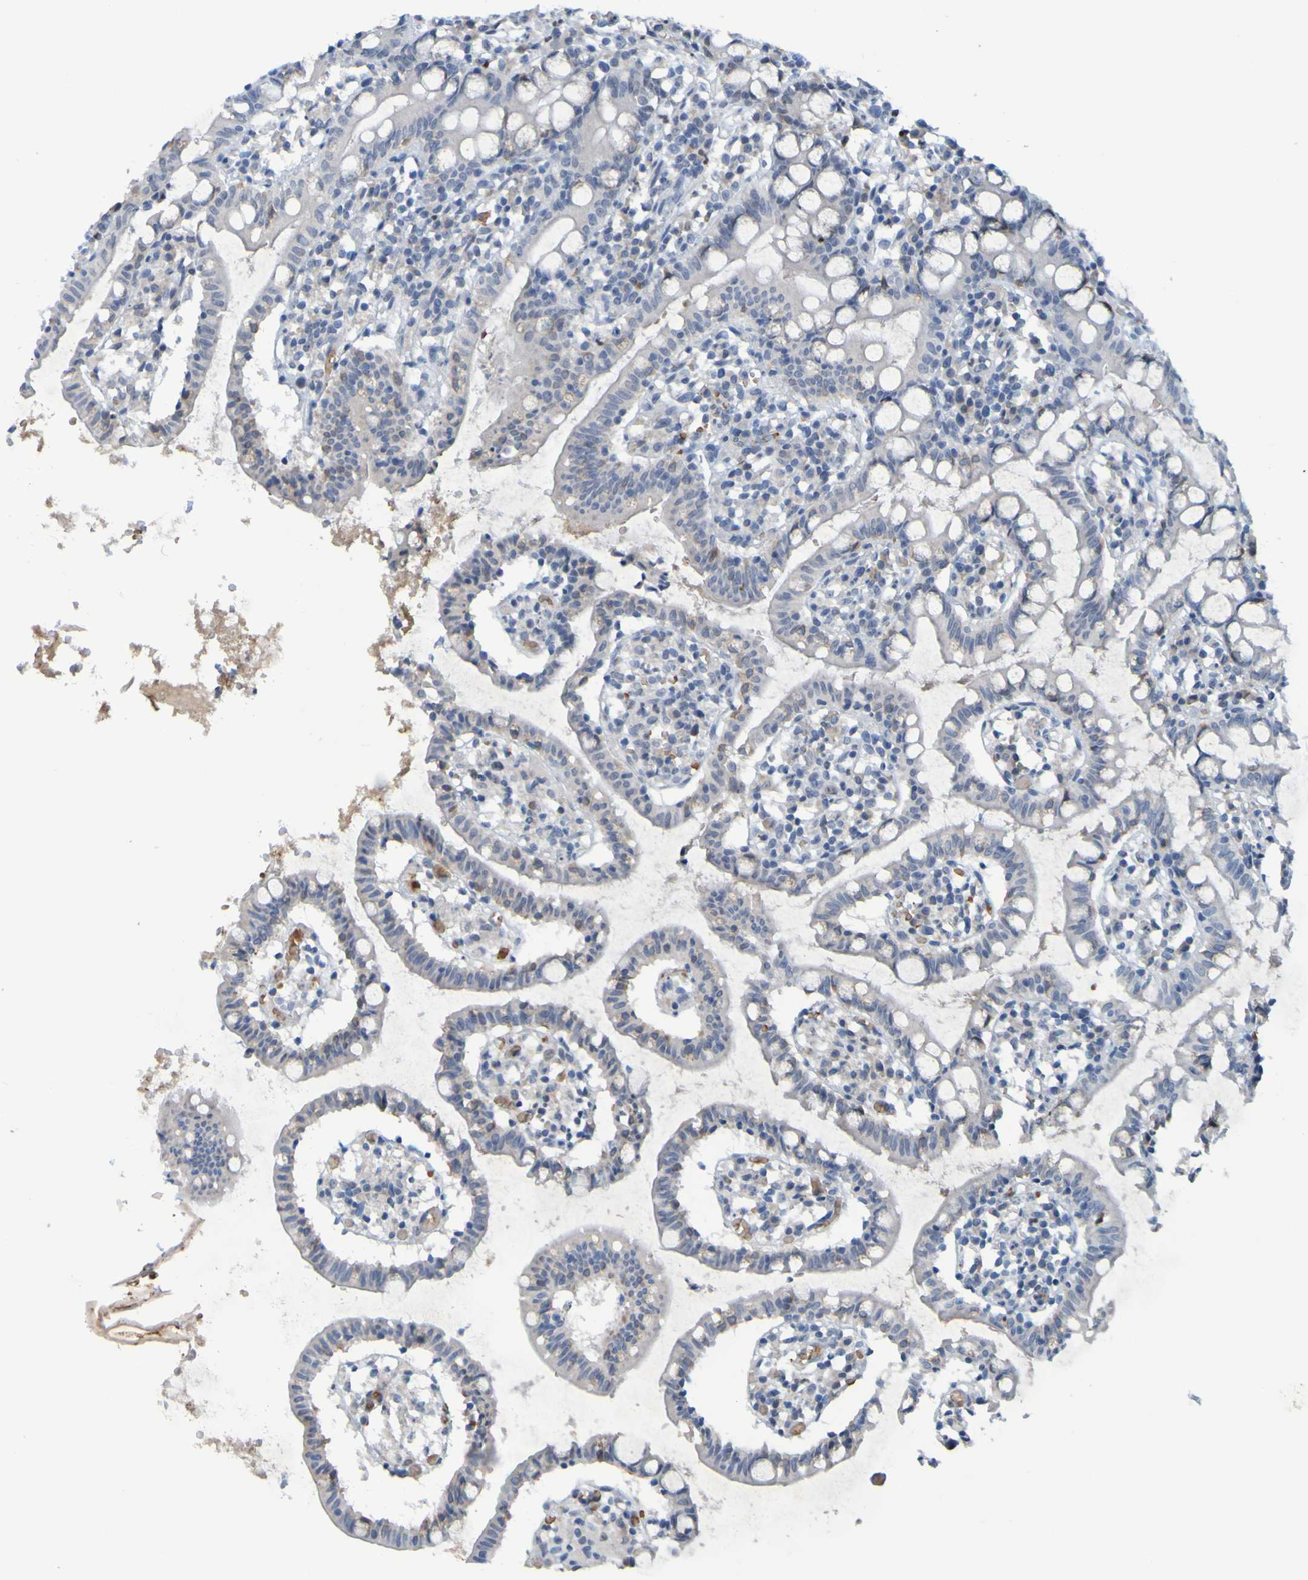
{"staining": {"intensity": "negative", "quantity": "none", "location": "none"}, "tissue": "small intestine", "cell_type": "Glandular cells", "image_type": "normal", "snomed": [{"axis": "morphology", "description": "Normal tissue, NOS"}, {"axis": "morphology", "description": "Cystadenocarcinoma, serous, Metastatic site"}, {"axis": "topography", "description": "Small intestine"}], "caption": "This is an immunohistochemistry (IHC) micrograph of unremarkable human small intestine. There is no positivity in glandular cells.", "gene": "USP36", "patient": {"sex": "female", "age": 61}}